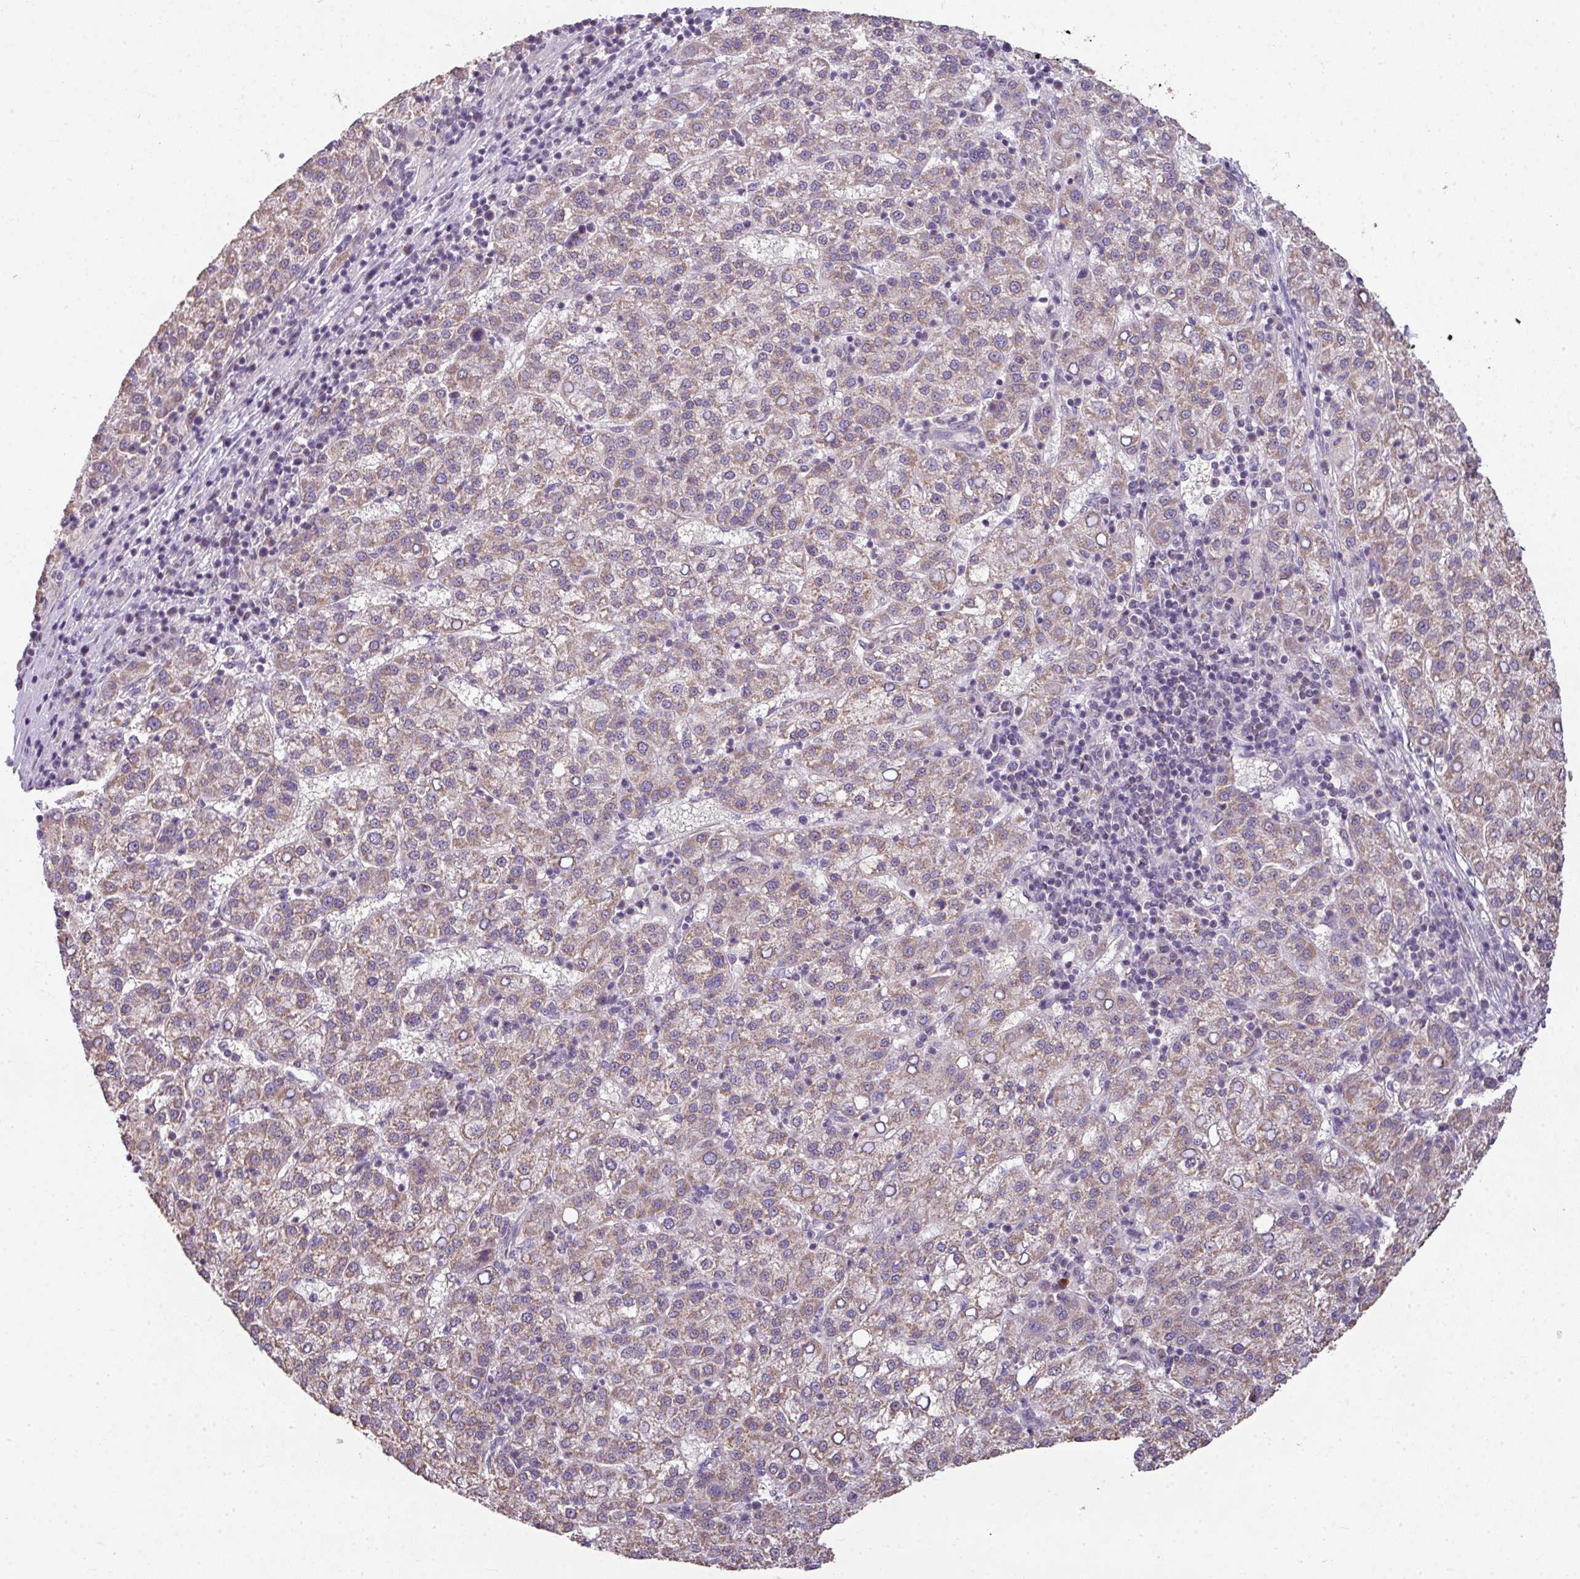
{"staining": {"intensity": "weak", "quantity": "25%-75%", "location": "cytoplasmic/membranous"}, "tissue": "liver cancer", "cell_type": "Tumor cells", "image_type": "cancer", "snomed": [{"axis": "morphology", "description": "Carcinoma, Hepatocellular, NOS"}, {"axis": "topography", "description": "Liver"}], "caption": "The micrograph demonstrates immunohistochemical staining of liver hepatocellular carcinoma. There is weak cytoplasmic/membranous positivity is identified in about 25%-75% of tumor cells.", "gene": "PALS2", "patient": {"sex": "female", "age": 58}}